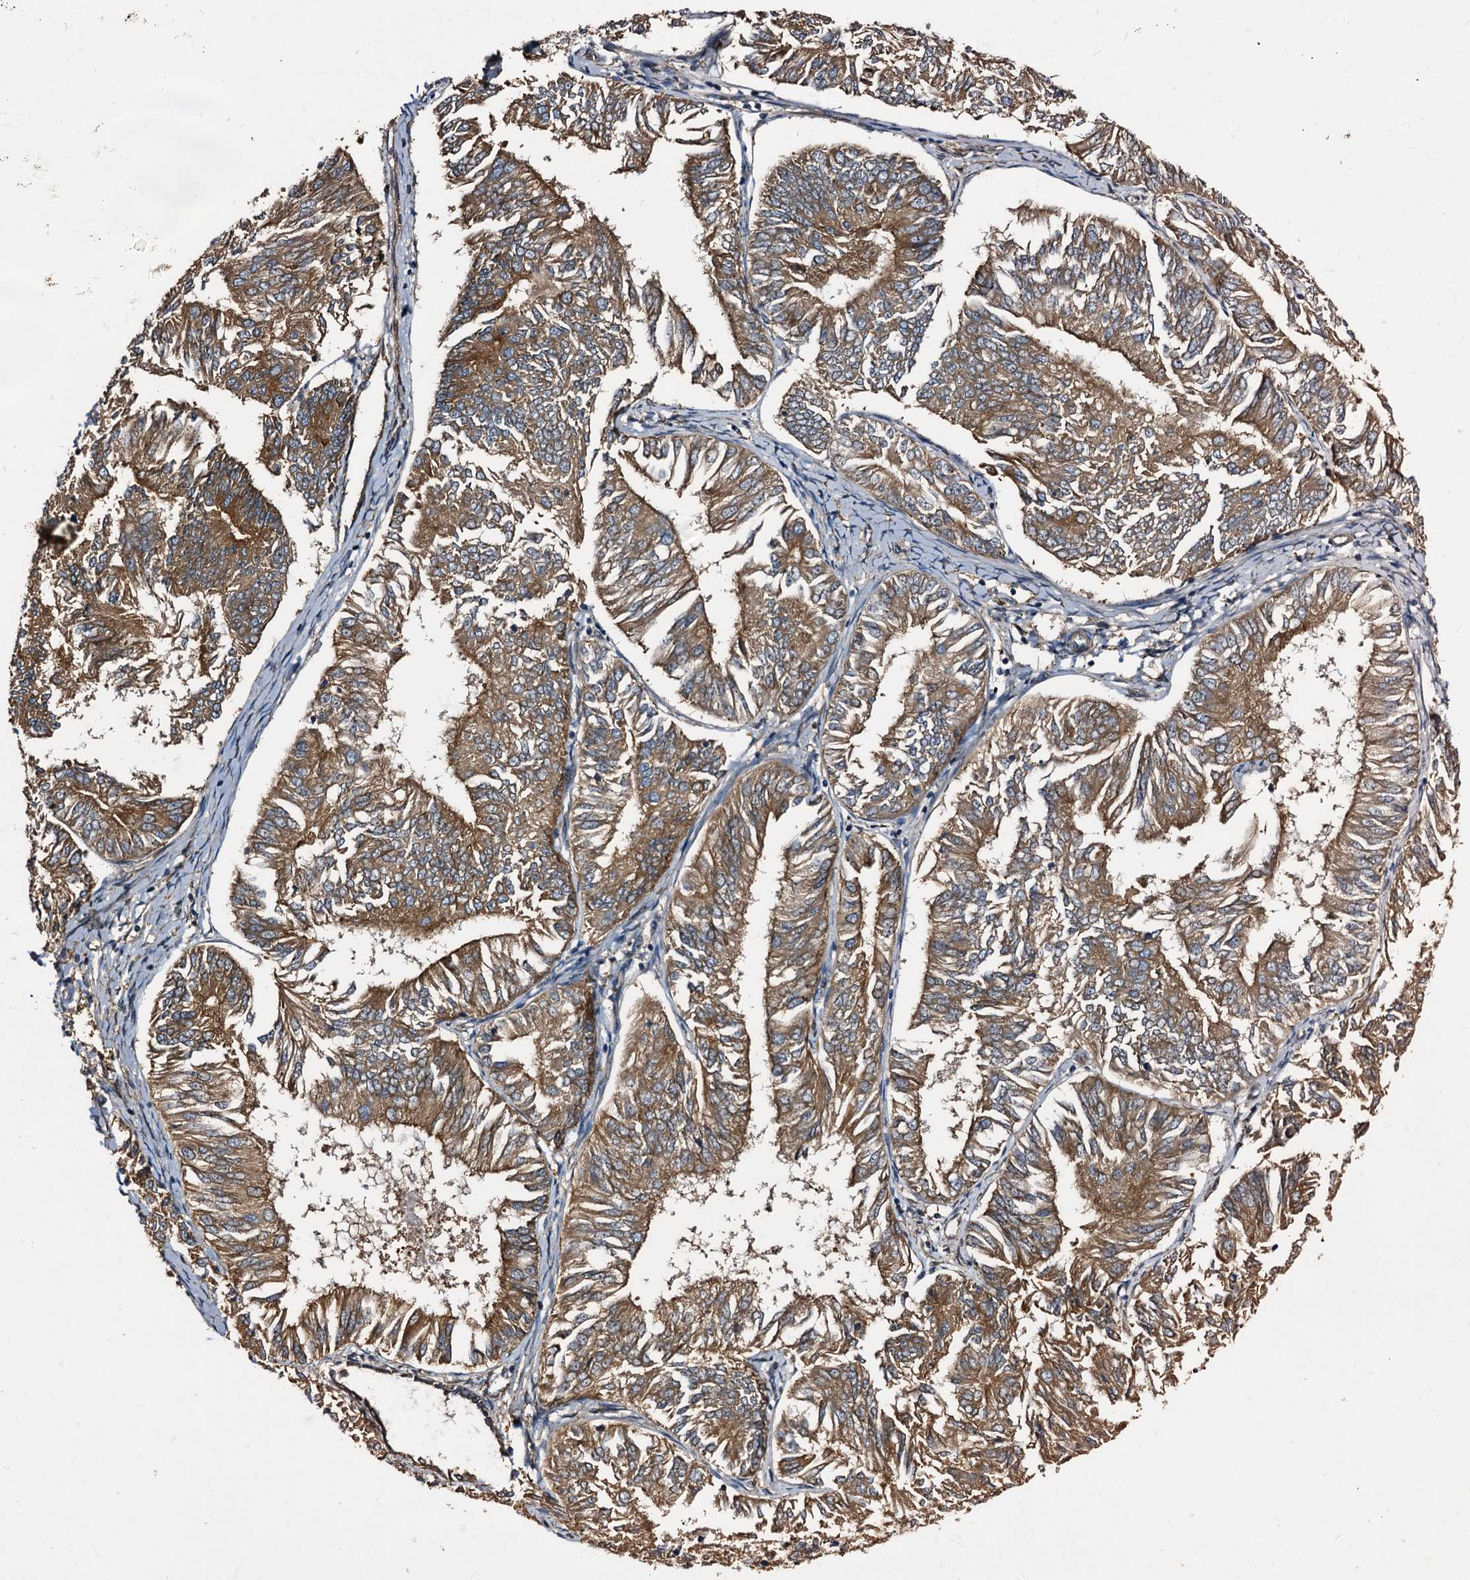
{"staining": {"intensity": "moderate", "quantity": ">75%", "location": "cytoplasmic/membranous"}, "tissue": "endometrial cancer", "cell_type": "Tumor cells", "image_type": "cancer", "snomed": [{"axis": "morphology", "description": "Adenocarcinoma, NOS"}, {"axis": "topography", "description": "Endometrium"}], "caption": "Brown immunohistochemical staining in endometrial cancer (adenocarcinoma) exhibits moderate cytoplasmic/membranous staining in approximately >75% of tumor cells.", "gene": "PEX5", "patient": {"sex": "female", "age": 58}}